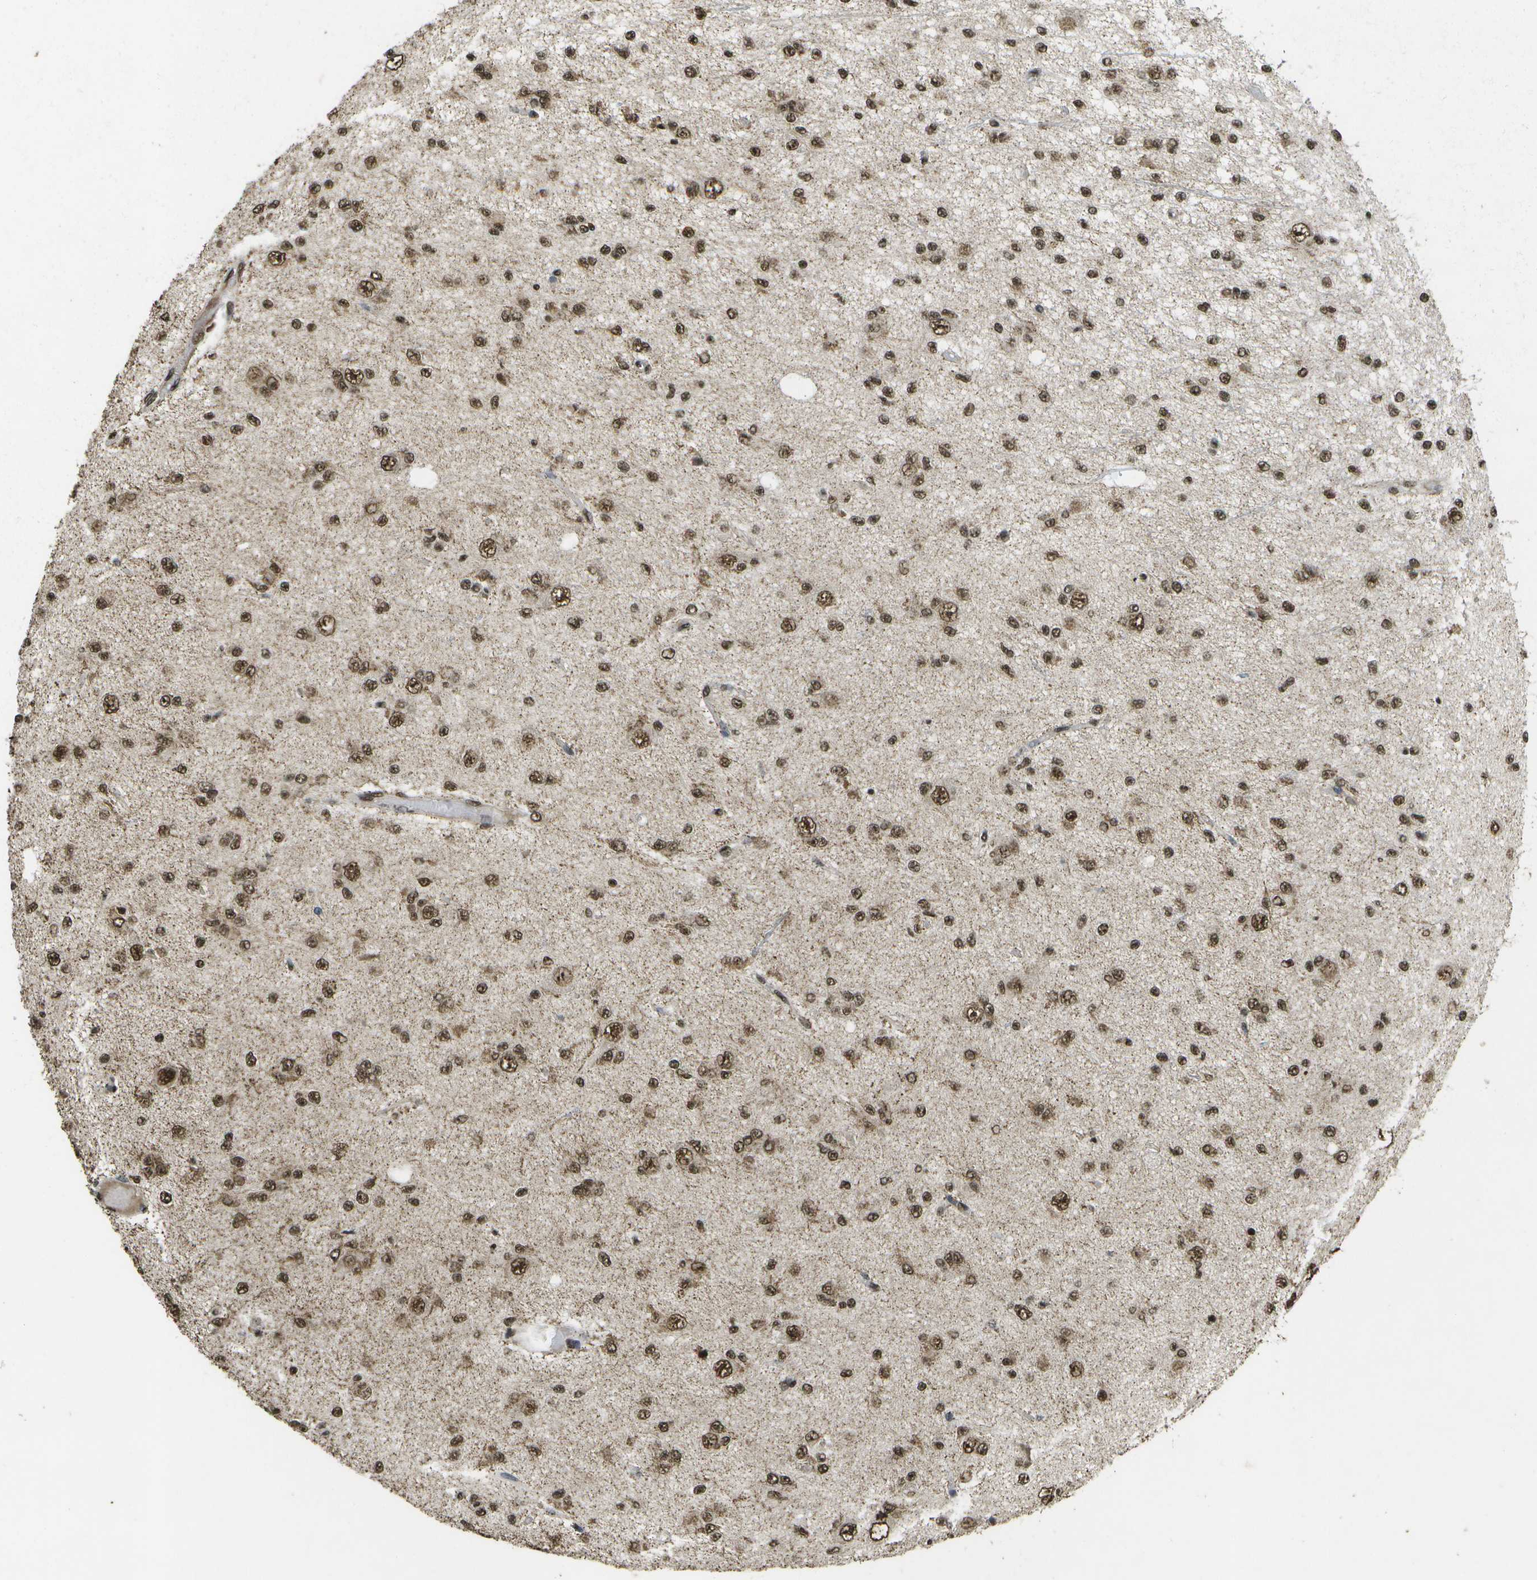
{"staining": {"intensity": "moderate", "quantity": ">75%", "location": "nuclear"}, "tissue": "glioma", "cell_type": "Tumor cells", "image_type": "cancer", "snomed": [{"axis": "morphology", "description": "Glioma, malignant, Low grade"}, {"axis": "topography", "description": "Brain"}], "caption": "Tumor cells exhibit moderate nuclear expression in about >75% of cells in malignant glioma (low-grade). (brown staining indicates protein expression, while blue staining denotes nuclei).", "gene": "SPEN", "patient": {"sex": "male", "age": 38}}